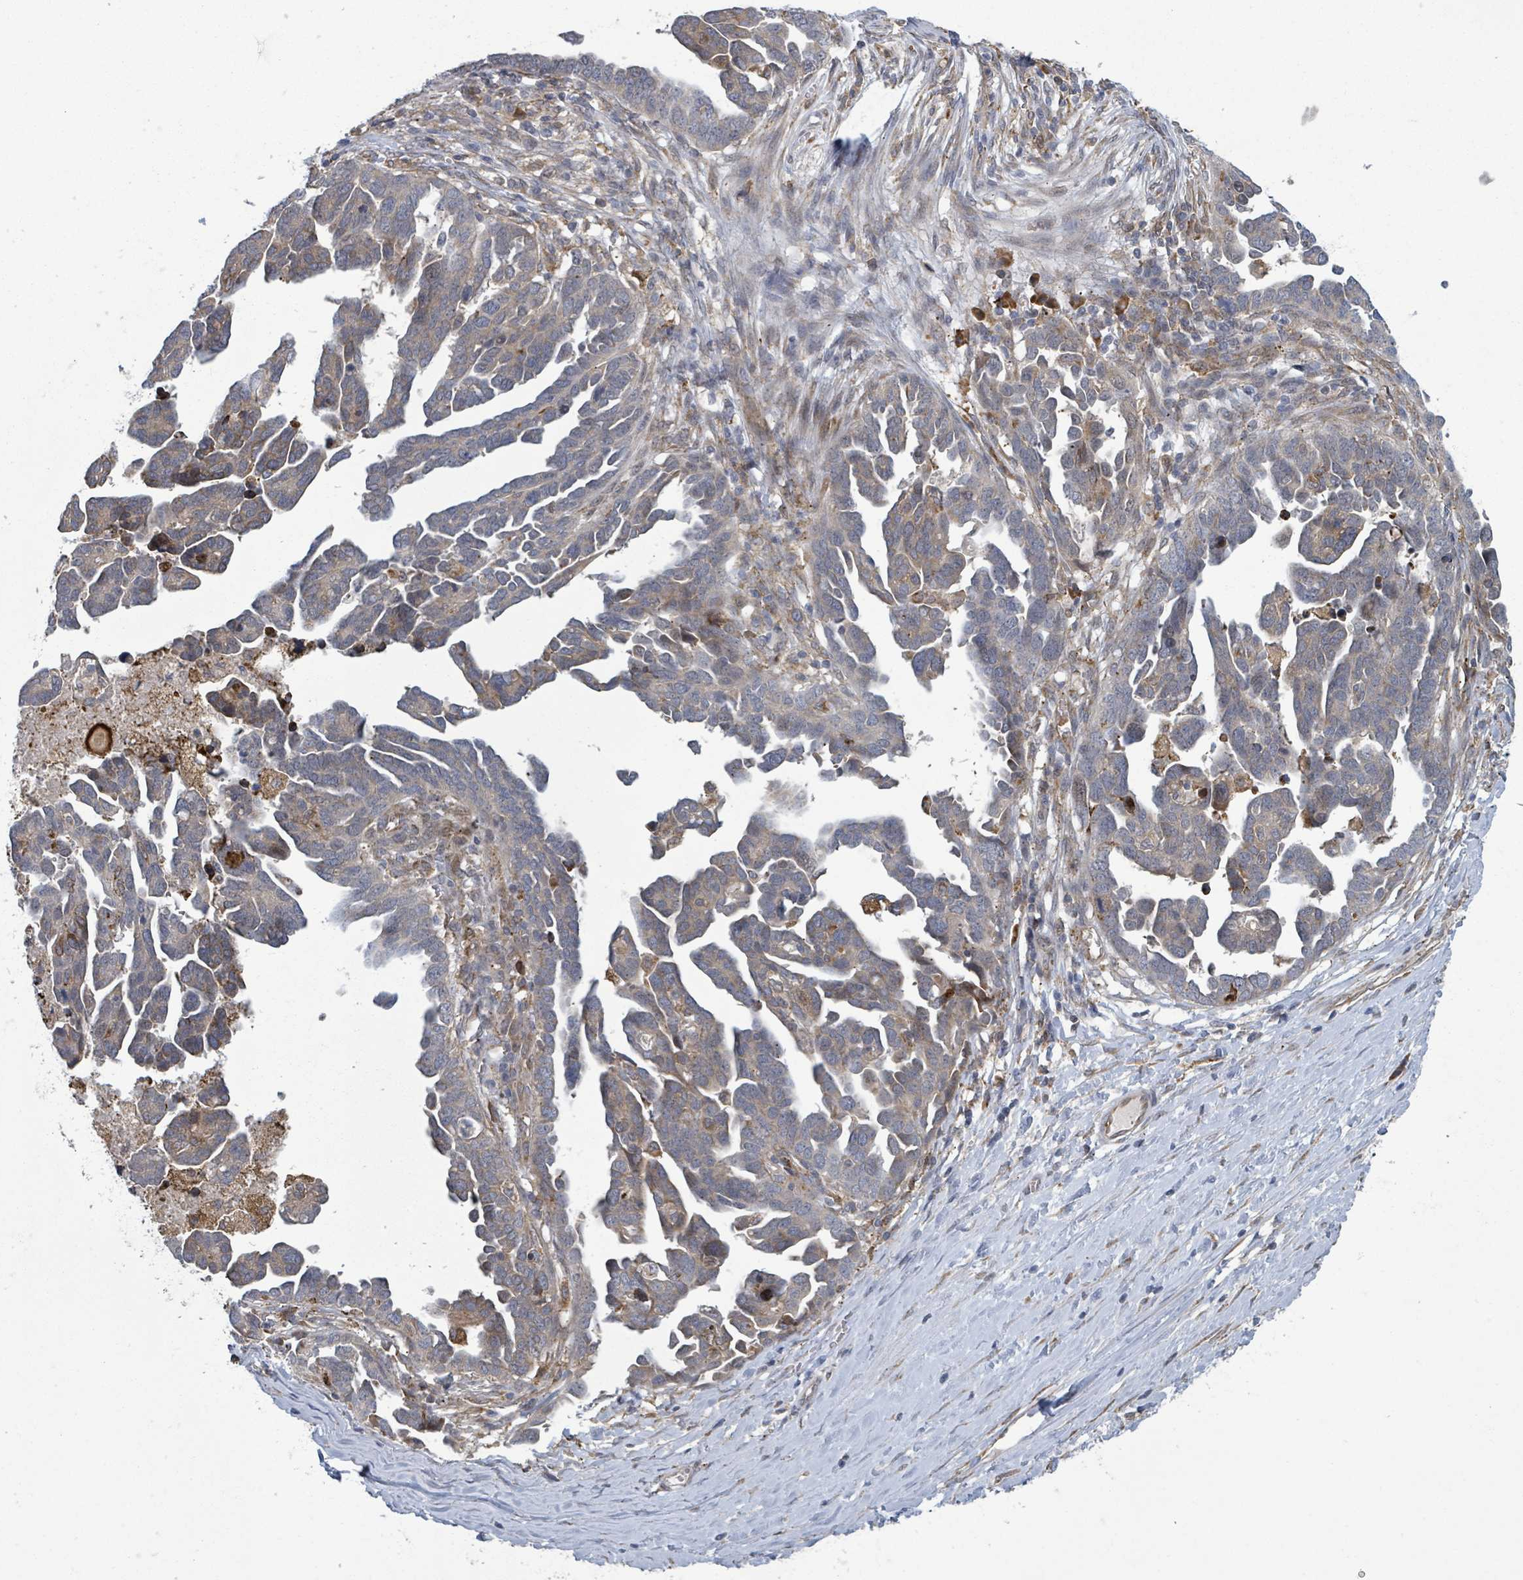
{"staining": {"intensity": "weak", "quantity": "25%-75%", "location": "cytoplasmic/membranous"}, "tissue": "ovarian cancer", "cell_type": "Tumor cells", "image_type": "cancer", "snomed": [{"axis": "morphology", "description": "Cystadenocarcinoma, serous, NOS"}, {"axis": "topography", "description": "Ovary"}], "caption": "Immunohistochemical staining of serous cystadenocarcinoma (ovarian) reveals low levels of weak cytoplasmic/membranous protein expression in about 25%-75% of tumor cells. The staining is performed using DAB (3,3'-diaminobenzidine) brown chromogen to label protein expression. The nuclei are counter-stained blue using hematoxylin.", "gene": "SHROOM2", "patient": {"sex": "female", "age": 54}}